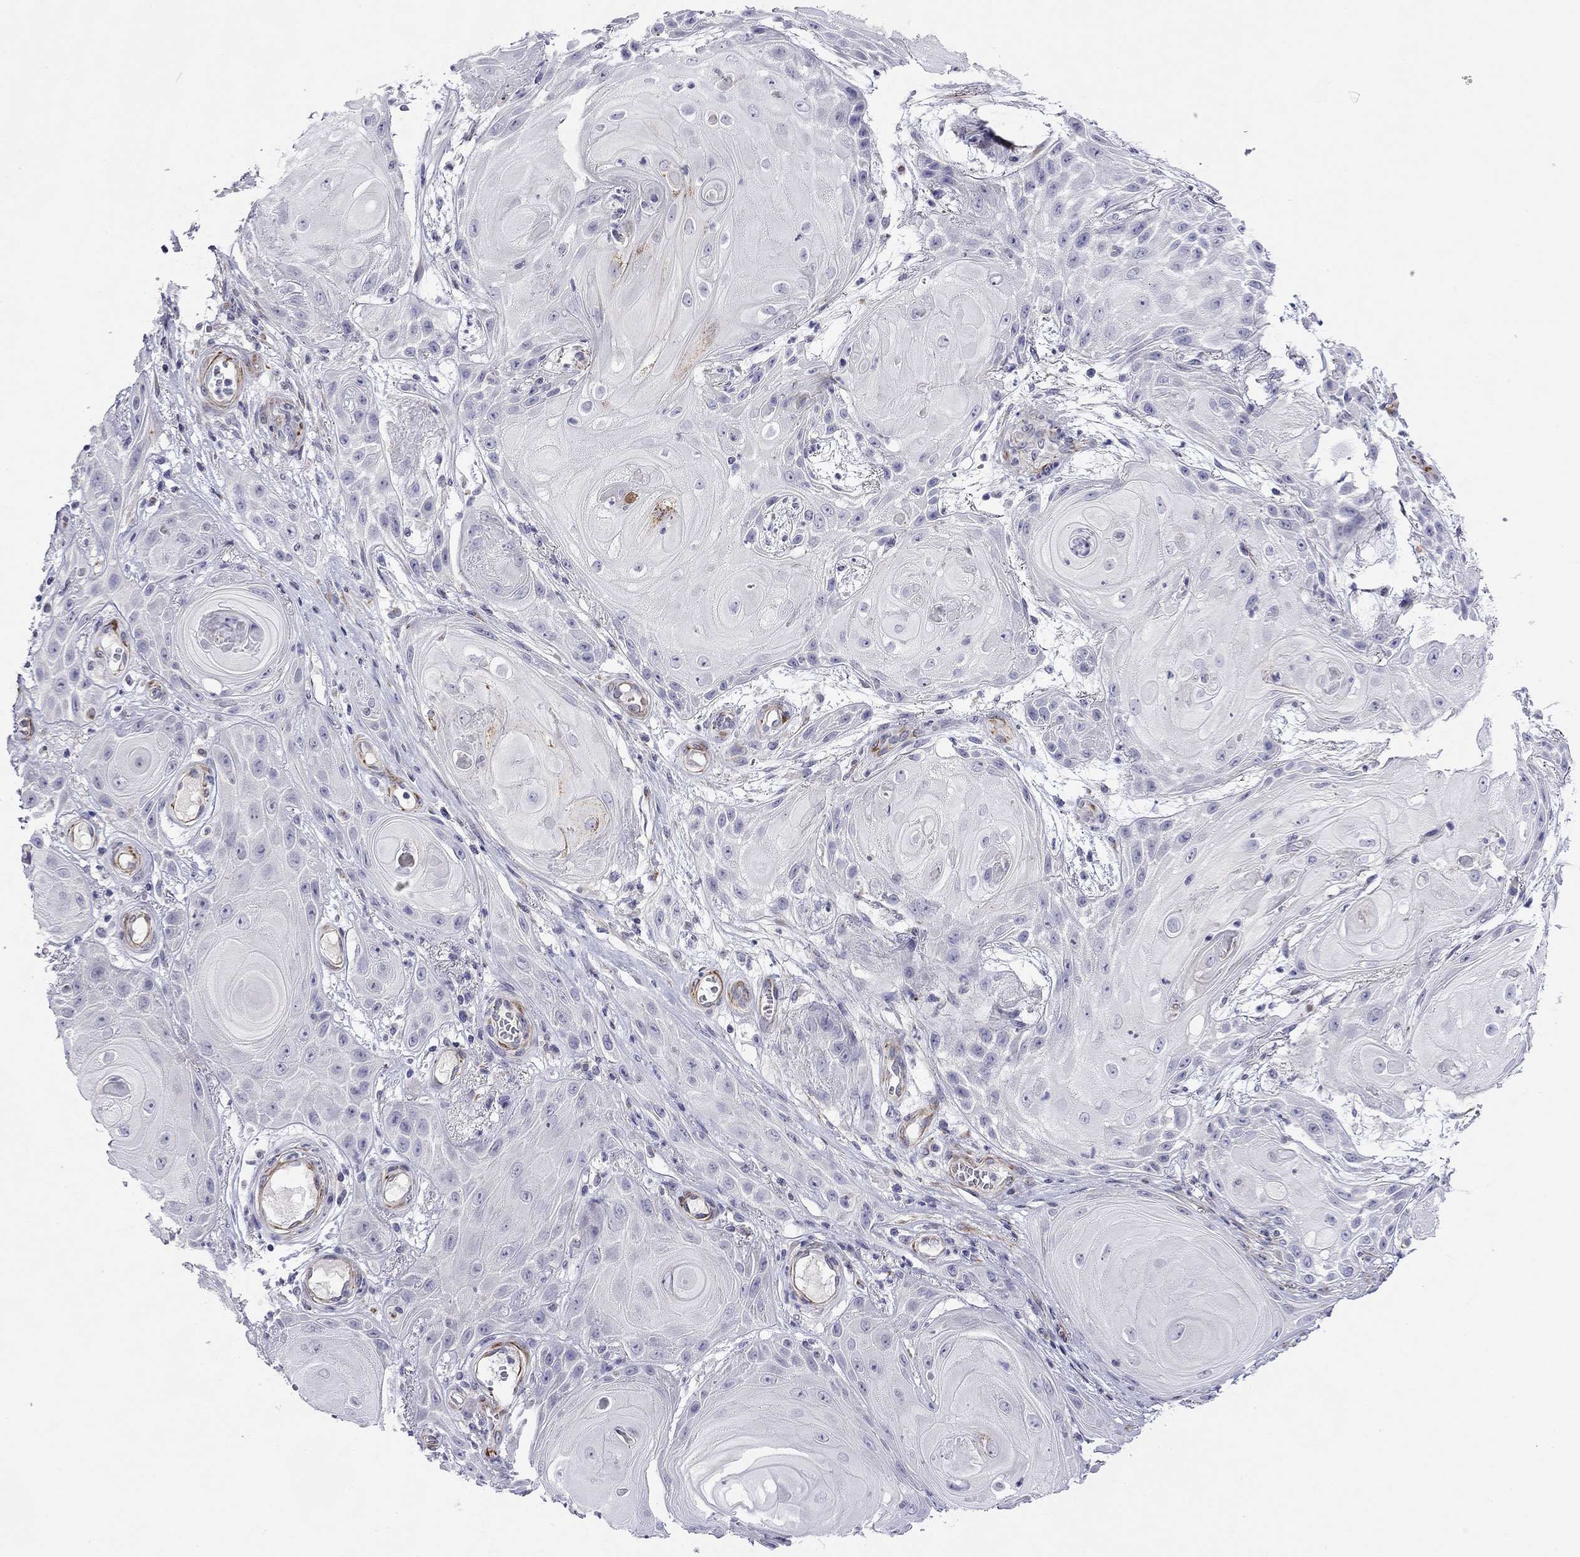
{"staining": {"intensity": "negative", "quantity": "none", "location": "none"}, "tissue": "skin cancer", "cell_type": "Tumor cells", "image_type": "cancer", "snomed": [{"axis": "morphology", "description": "Squamous cell carcinoma, NOS"}, {"axis": "topography", "description": "Skin"}], "caption": "Tumor cells show no significant positivity in squamous cell carcinoma (skin).", "gene": "RTL1", "patient": {"sex": "male", "age": 62}}